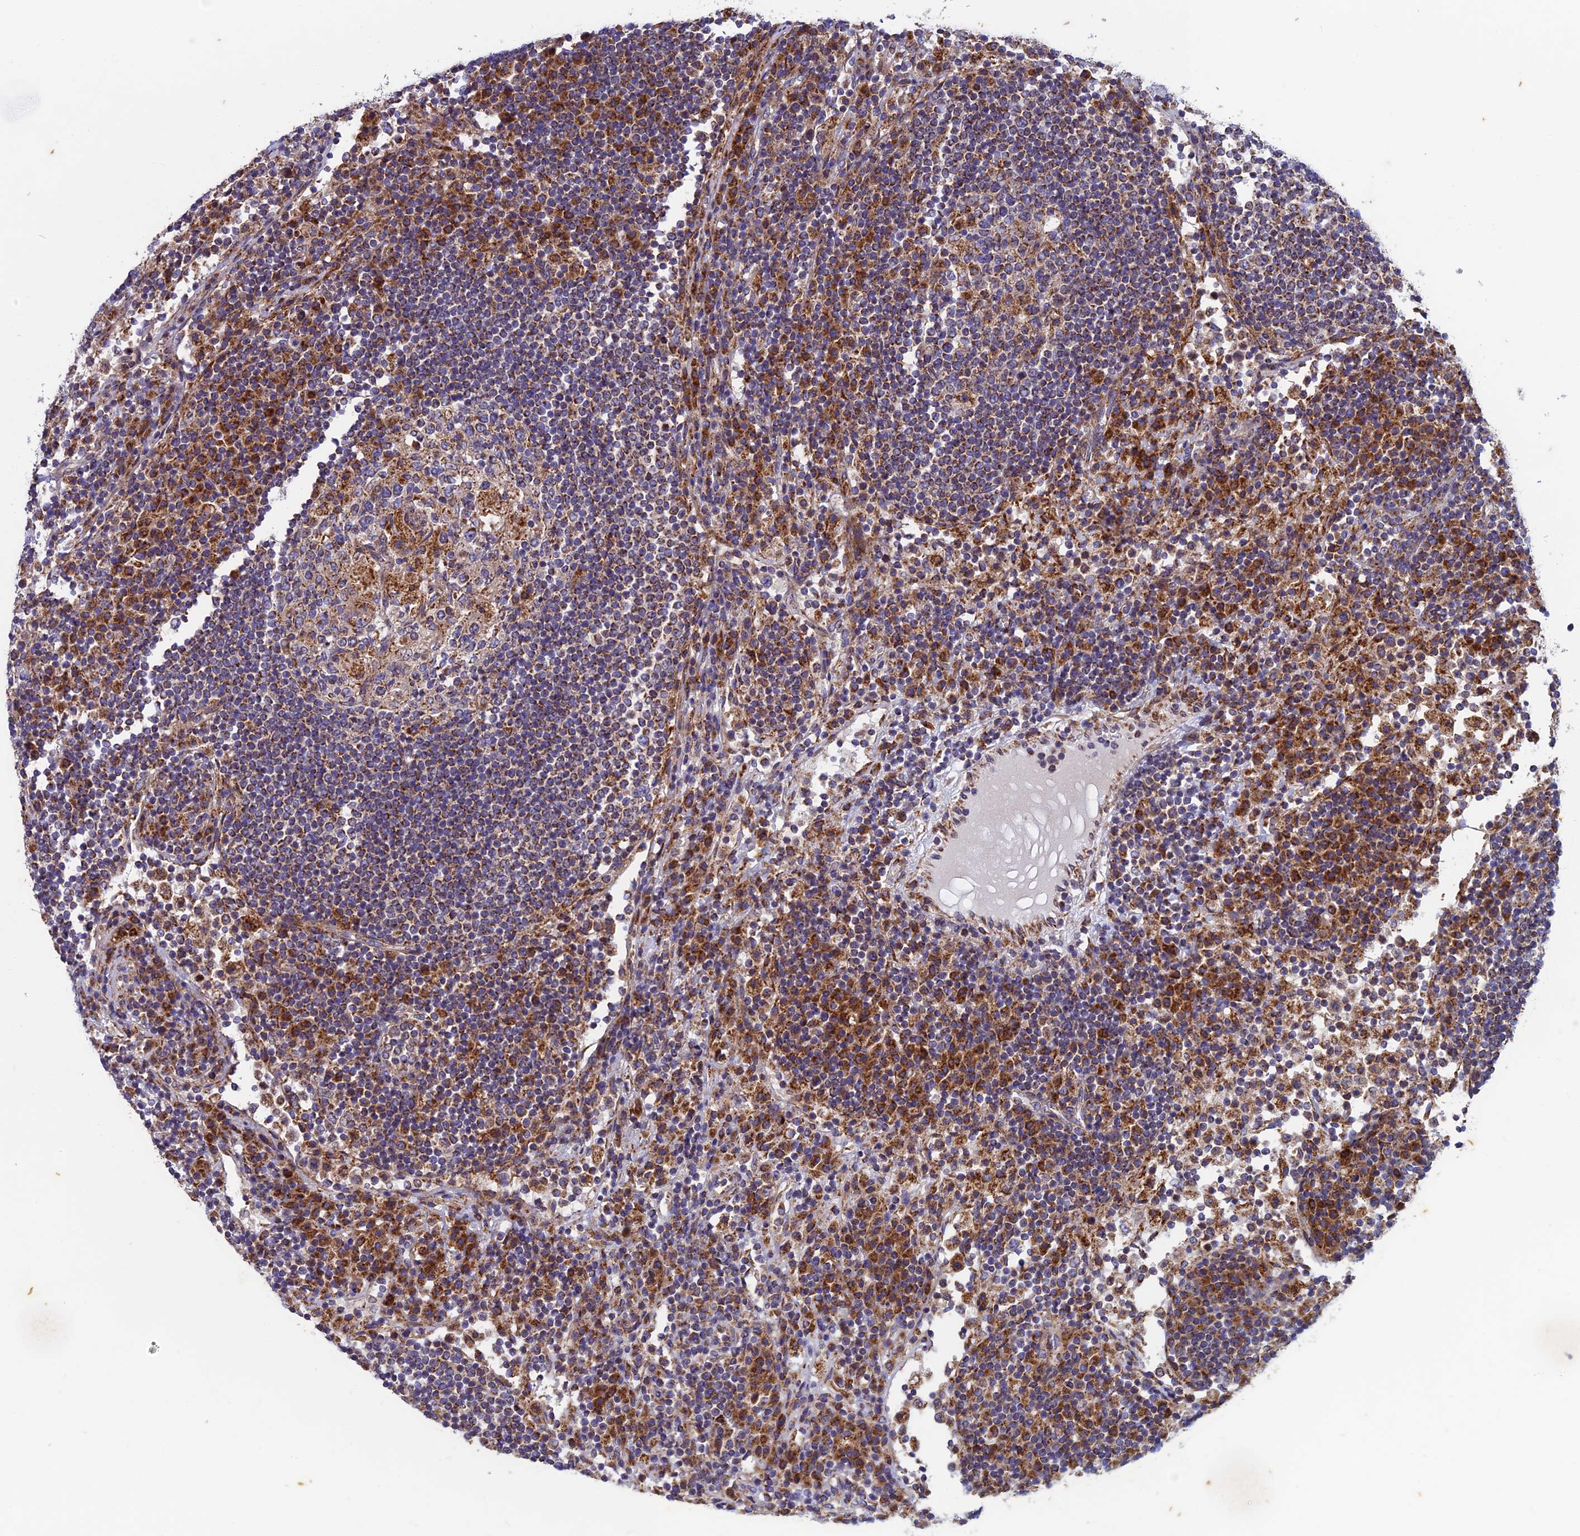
{"staining": {"intensity": "moderate", "quantity": "<25%", "location": "cytoplasmic/membranous"}, "tissue": "lymph node", "cell_type": "Germinal center cells", "image_type": "normal", "snomed": [{"axis": "morphology", "description": "Normal tissue, NOS"}, {"axis": "topography", "description": "Lymph node"}], "caption": "A micrograph of lymph node stained for a protein shows moderate cytoplasmic/membranous brown staining in germinal center cells. The staining was performed using DAB to visualize the protein expression in brown, while the nuclei were stained in blue with hematoxylin (Magnification: 20x).", "gene": "AP4S1", "patient": {"sex": "female", "age": 53}}